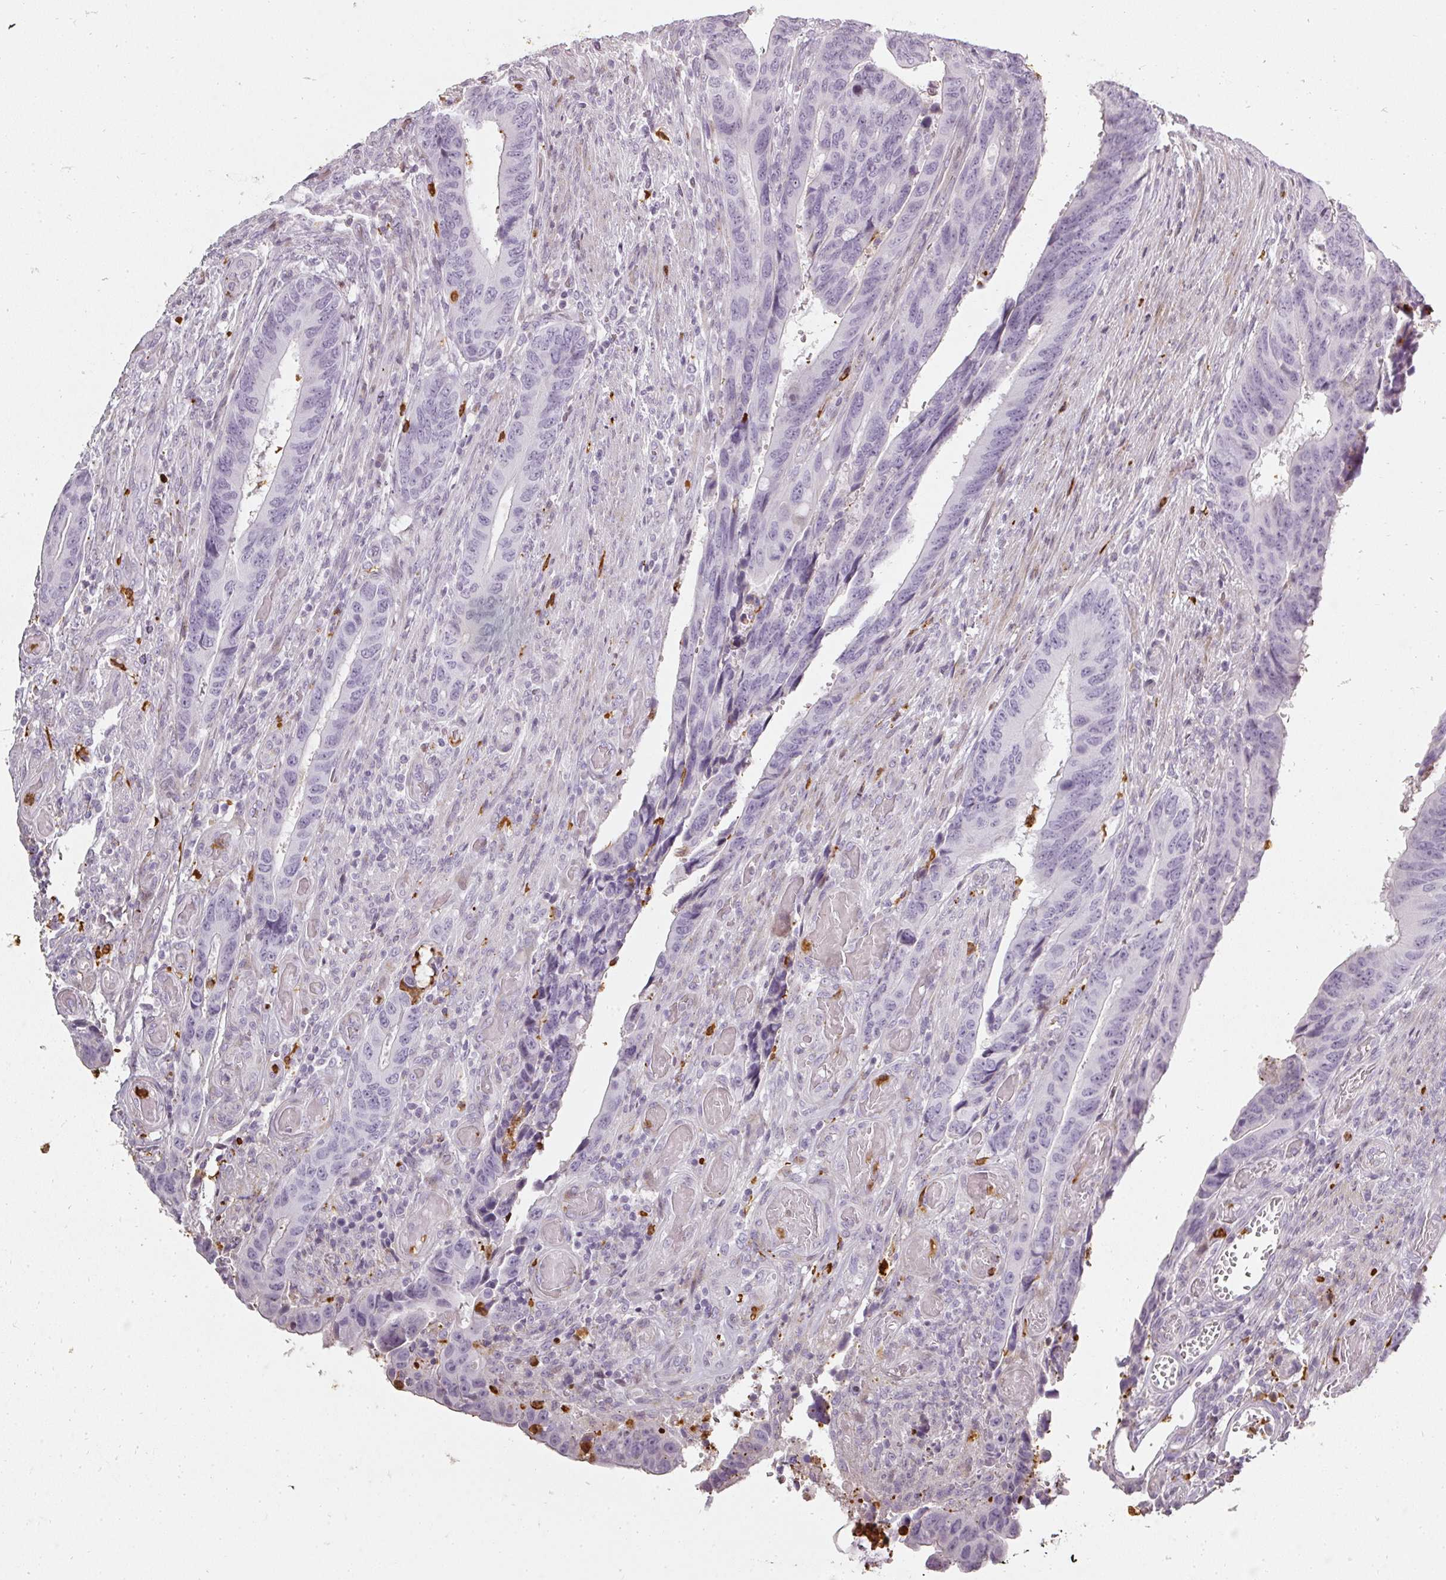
{"staining": {"intensity": "negative", "quantity": "none", "location": "none"}, "tissue": "colorectal cancer", "cell_type": "Tumor cells", "image_type": "cancer", "snomed": [{"axis": "morphology", "description": "Adenocarcinoma, NOS"}, {"axis": "topography", "description": "Colon"}], "caption": "Immunohistochemistry micrograph of human colorectal cancer (adenocarcinoma) stained for a protein (brown), which exhibits no positivity in tumor cells.", "gene": "BIK", "patient": {"sex": "male", "age": 87}}